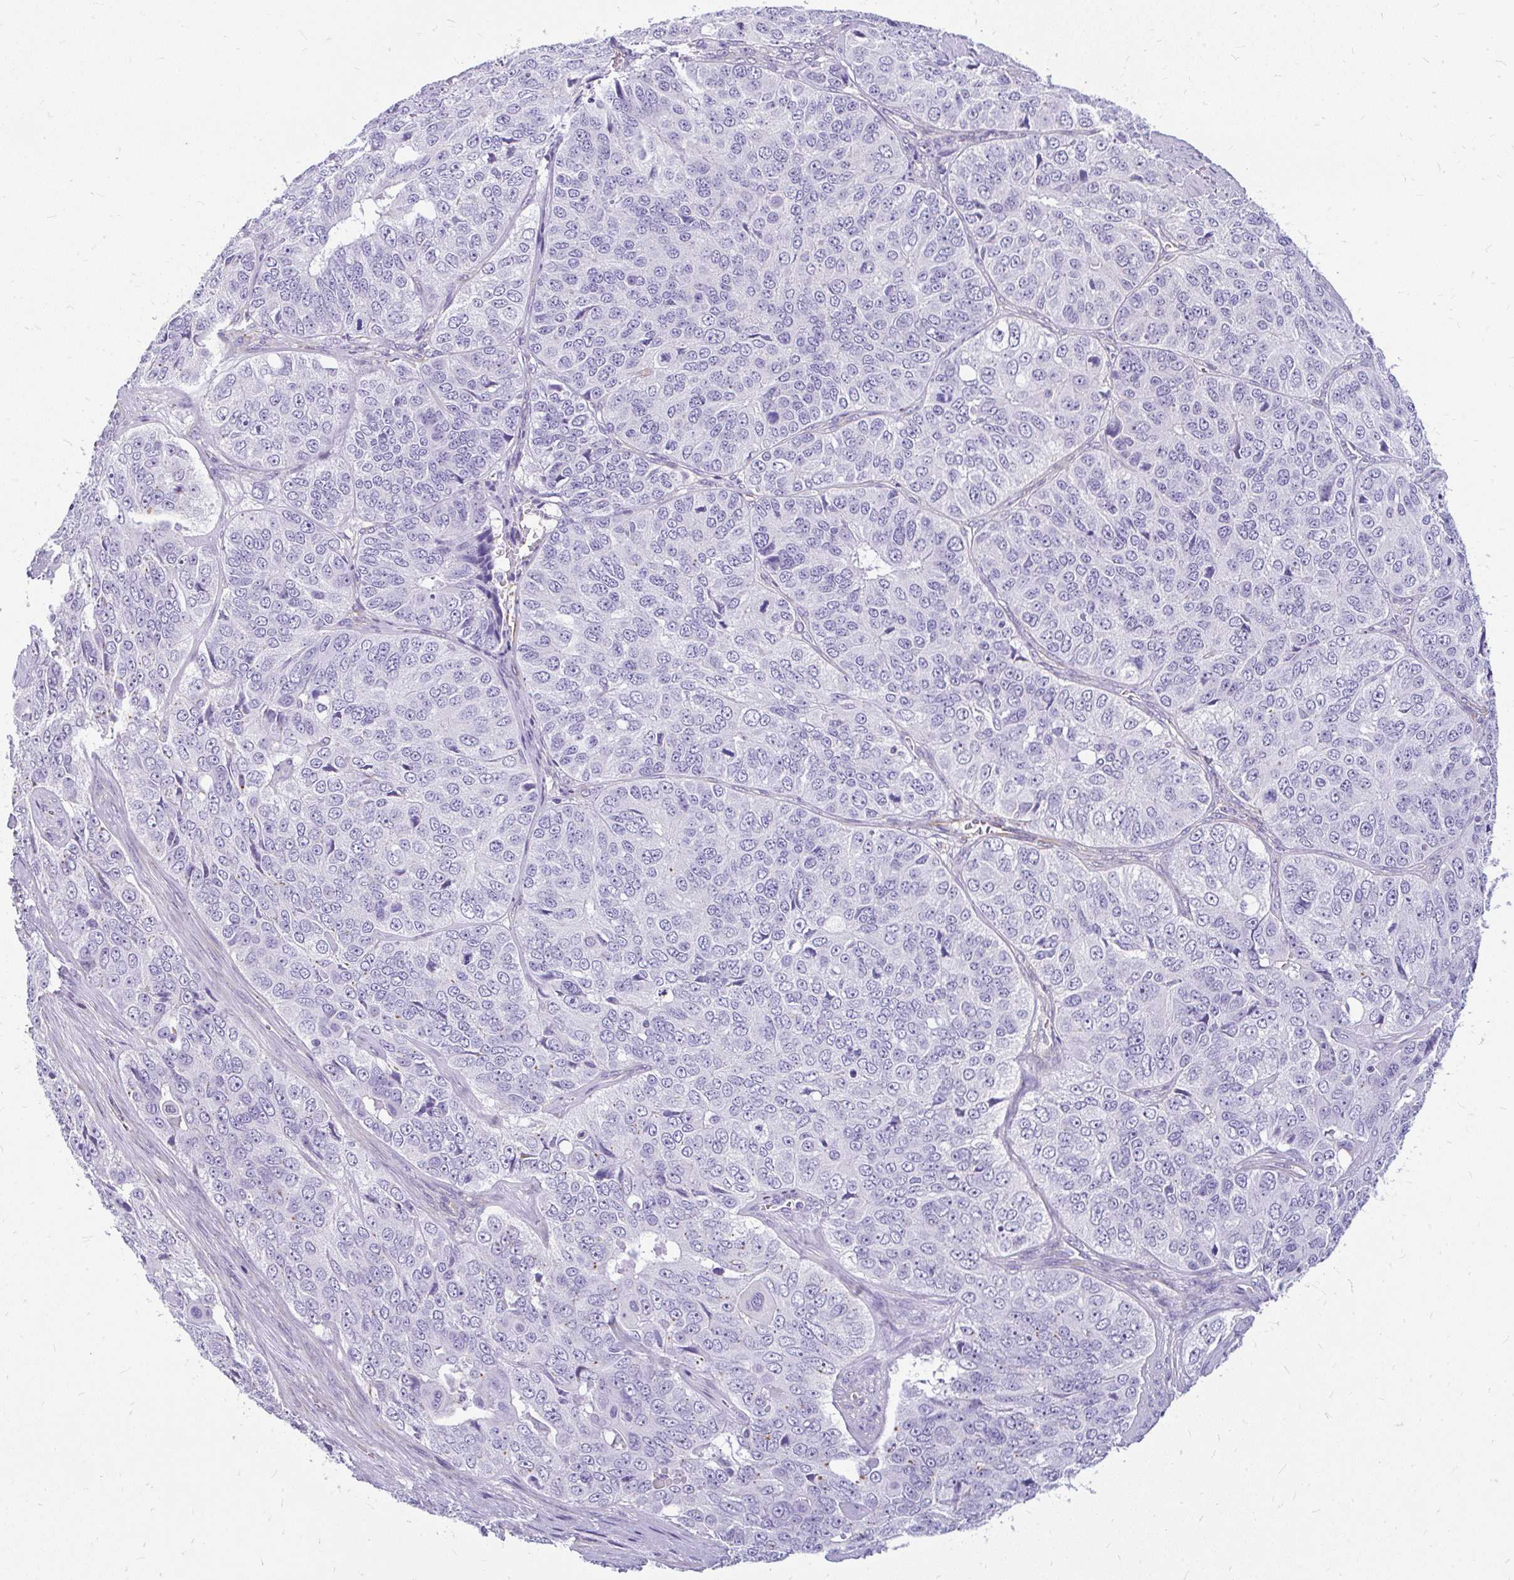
{"staining": {"intensity": "negative", "quantity": "none", "location": "none"}, "tissue": "ovarian cancer", "cell_type": "Tumor cells", "image_type": "cancer", "snomed": [{"axis": "morphology", "description": "Carcinoma, endometroid"}, {"axis": "topography", "description": "Ovary"}], "caption": "Immunohistochemistry histopathology image of ovarian endometroid carcinoma stained for a protein (brown), which shows no positivity in tumor cells.", "gene": "FAM83C", "patient": {"sex": "female", "age": 51}}